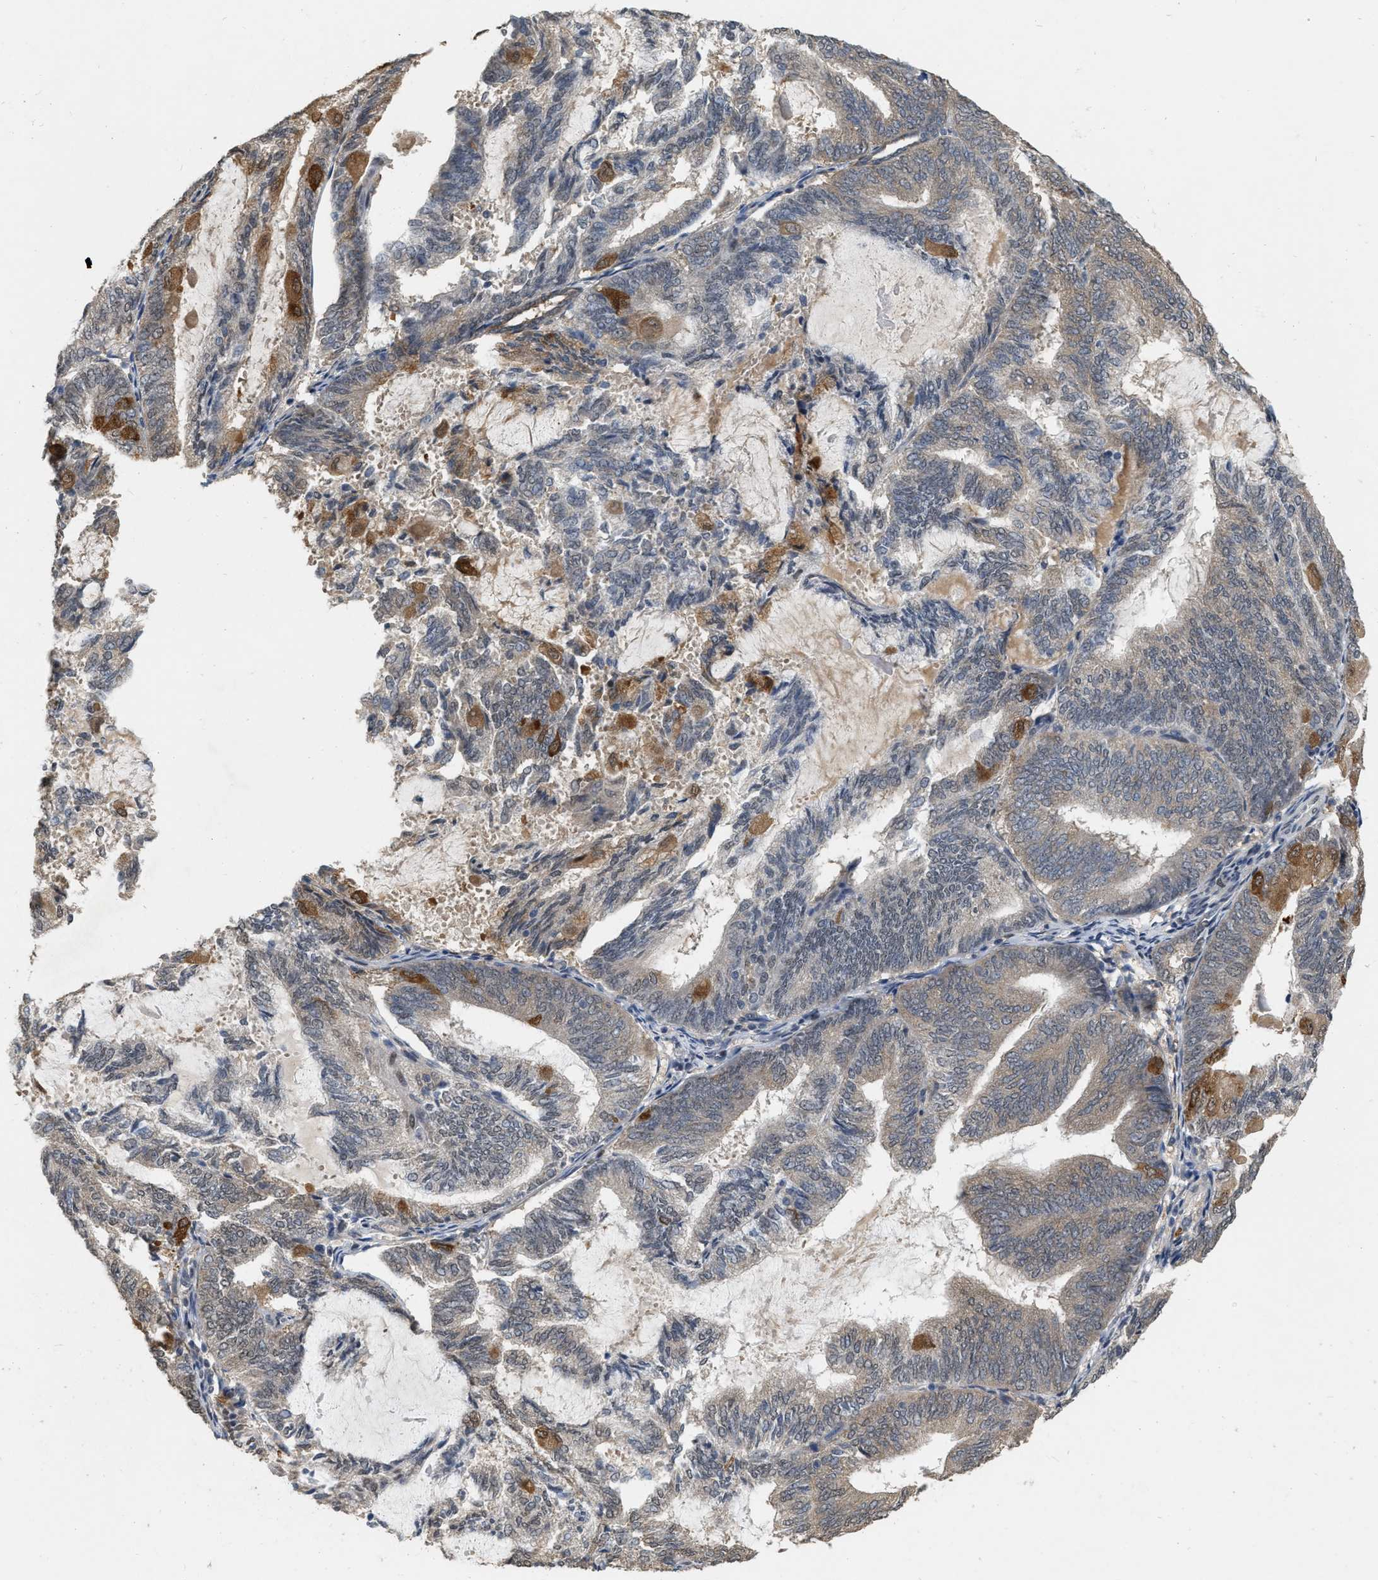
{"staining": {"intensity": "moderate", "quantity": "<25%", "location": "cytoplasmic/membranous"}, "tissue": "endometrial cancer", "cell_type": "Tumor cells", "image_type": "cancer", "snomed": [{"axis": "morphology", "description": "Adenocarcinoma, NOS"}, {"axis": "topography", "description": "Endometrium"}], "caption": "Endometrial cancer stained with DAB (3,3'-diaminobenzidine) immunohistochemistry (IHC) demonstrates low levels of moderate cytoplasmic/membranous staining in about <25% of tumor cells.", "gene": "RUVBL1", "patient": {"sex": "female", "age": 81}}